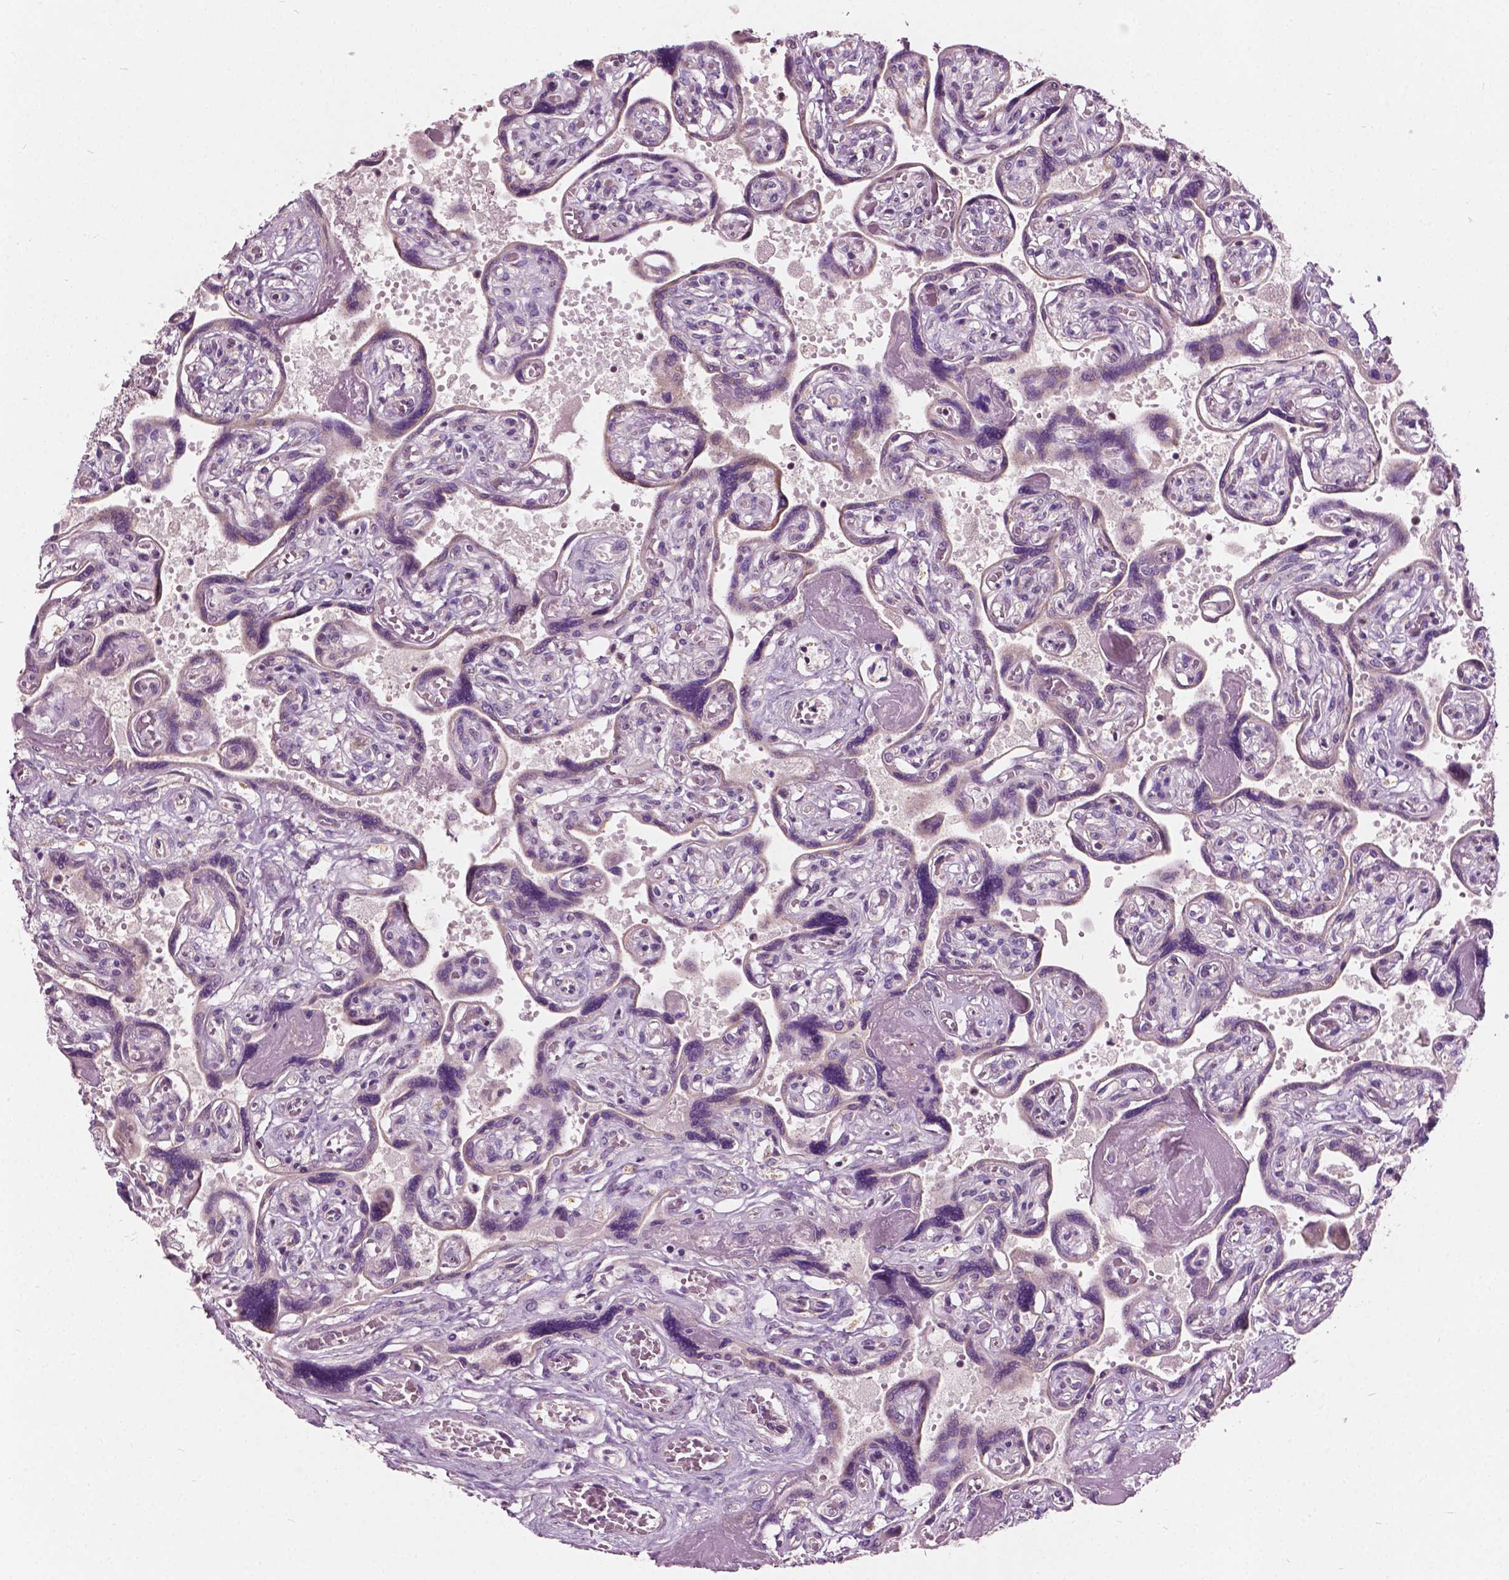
{"staining": {"intensity": "weak", "quantity": "25%-75%", "location": "nuclear"}, "tissue": "placenta", "cell_type": "Decidual cells", "image_type": "normal", "snomed": [{"axis": "morphology", "description": "Normal tissue, NOS"}, {"axis": "topography", "description": "Placenta"}], "caption": "Protein expression analysis of benign human placenta reveals weak nuclear expression in approximately 25%-75% of decidual cells. (DAB IHC, brown staining for protein, blue staining for nuclei).", "gene": "ODF3L2", "patient": {"sex": "female", "age": 32}}